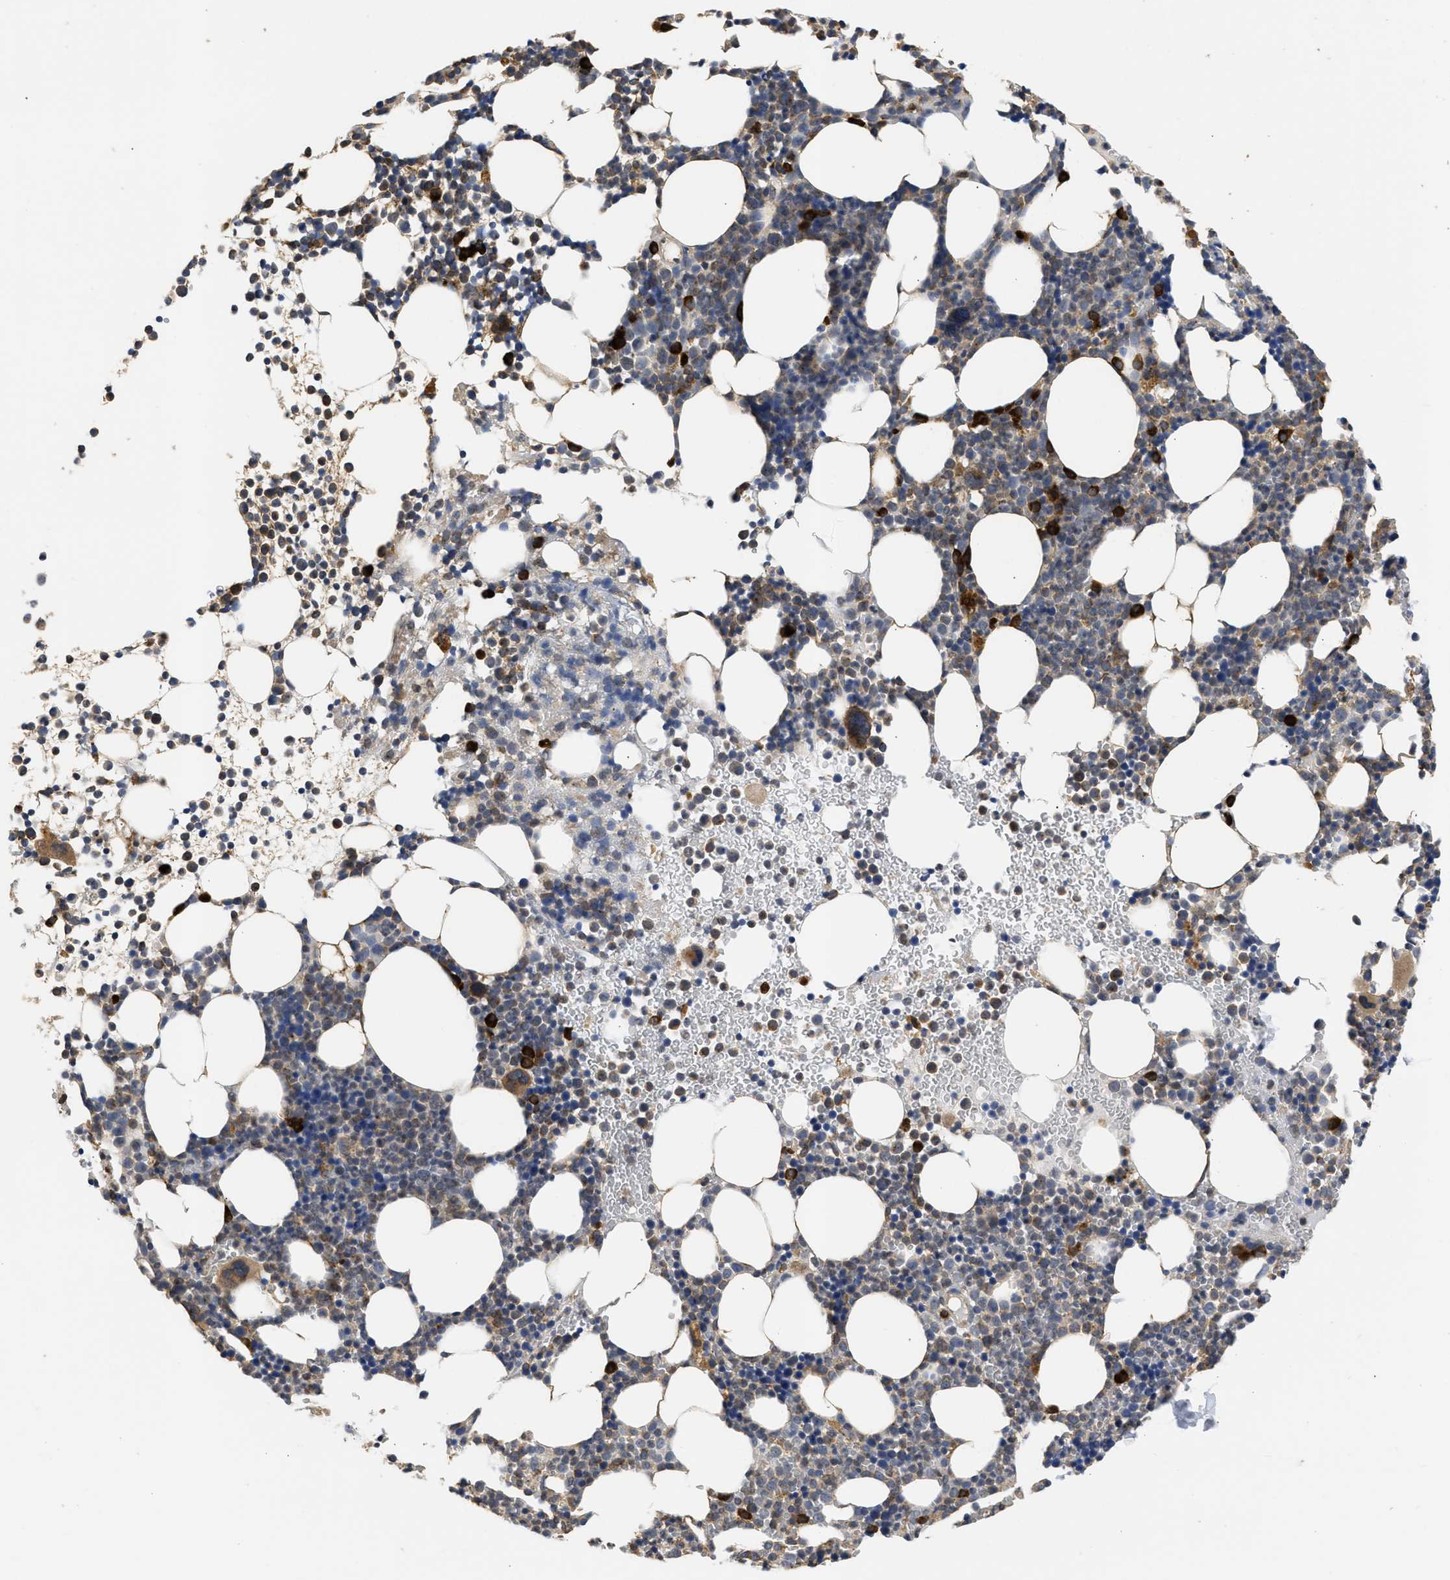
{"staining": {"intensity": "strong", "quantity": "25%-75%", "location": "cytoplasmic/membranous"}, "tissue": "bone marrow", "cell_type": "Hematopoietic cells", "image_type": "normal", "snomed": [{"axis": "morphology", "description": "Normal tissue, NOS"}, {"axis": "morphology", "description": "Inflammation, NOS"}, {"axis": "topography", "description": "Bone marrow"}], "caption": "Benign bone marrow shows strong cytoplasmic/membranous expression in approximately 25%-75% of hematopoietic cells, visualized by immunohistochemistry. The staining was performed using DAB (3,3'-diaminobenzidine) to visualize the protein expression in brown, while the nuclei were stained in blue with hematoxylin (Magnification: 20x).", "gene": "DNAJC1", "patient": {"sex": "female", "age": 67}}